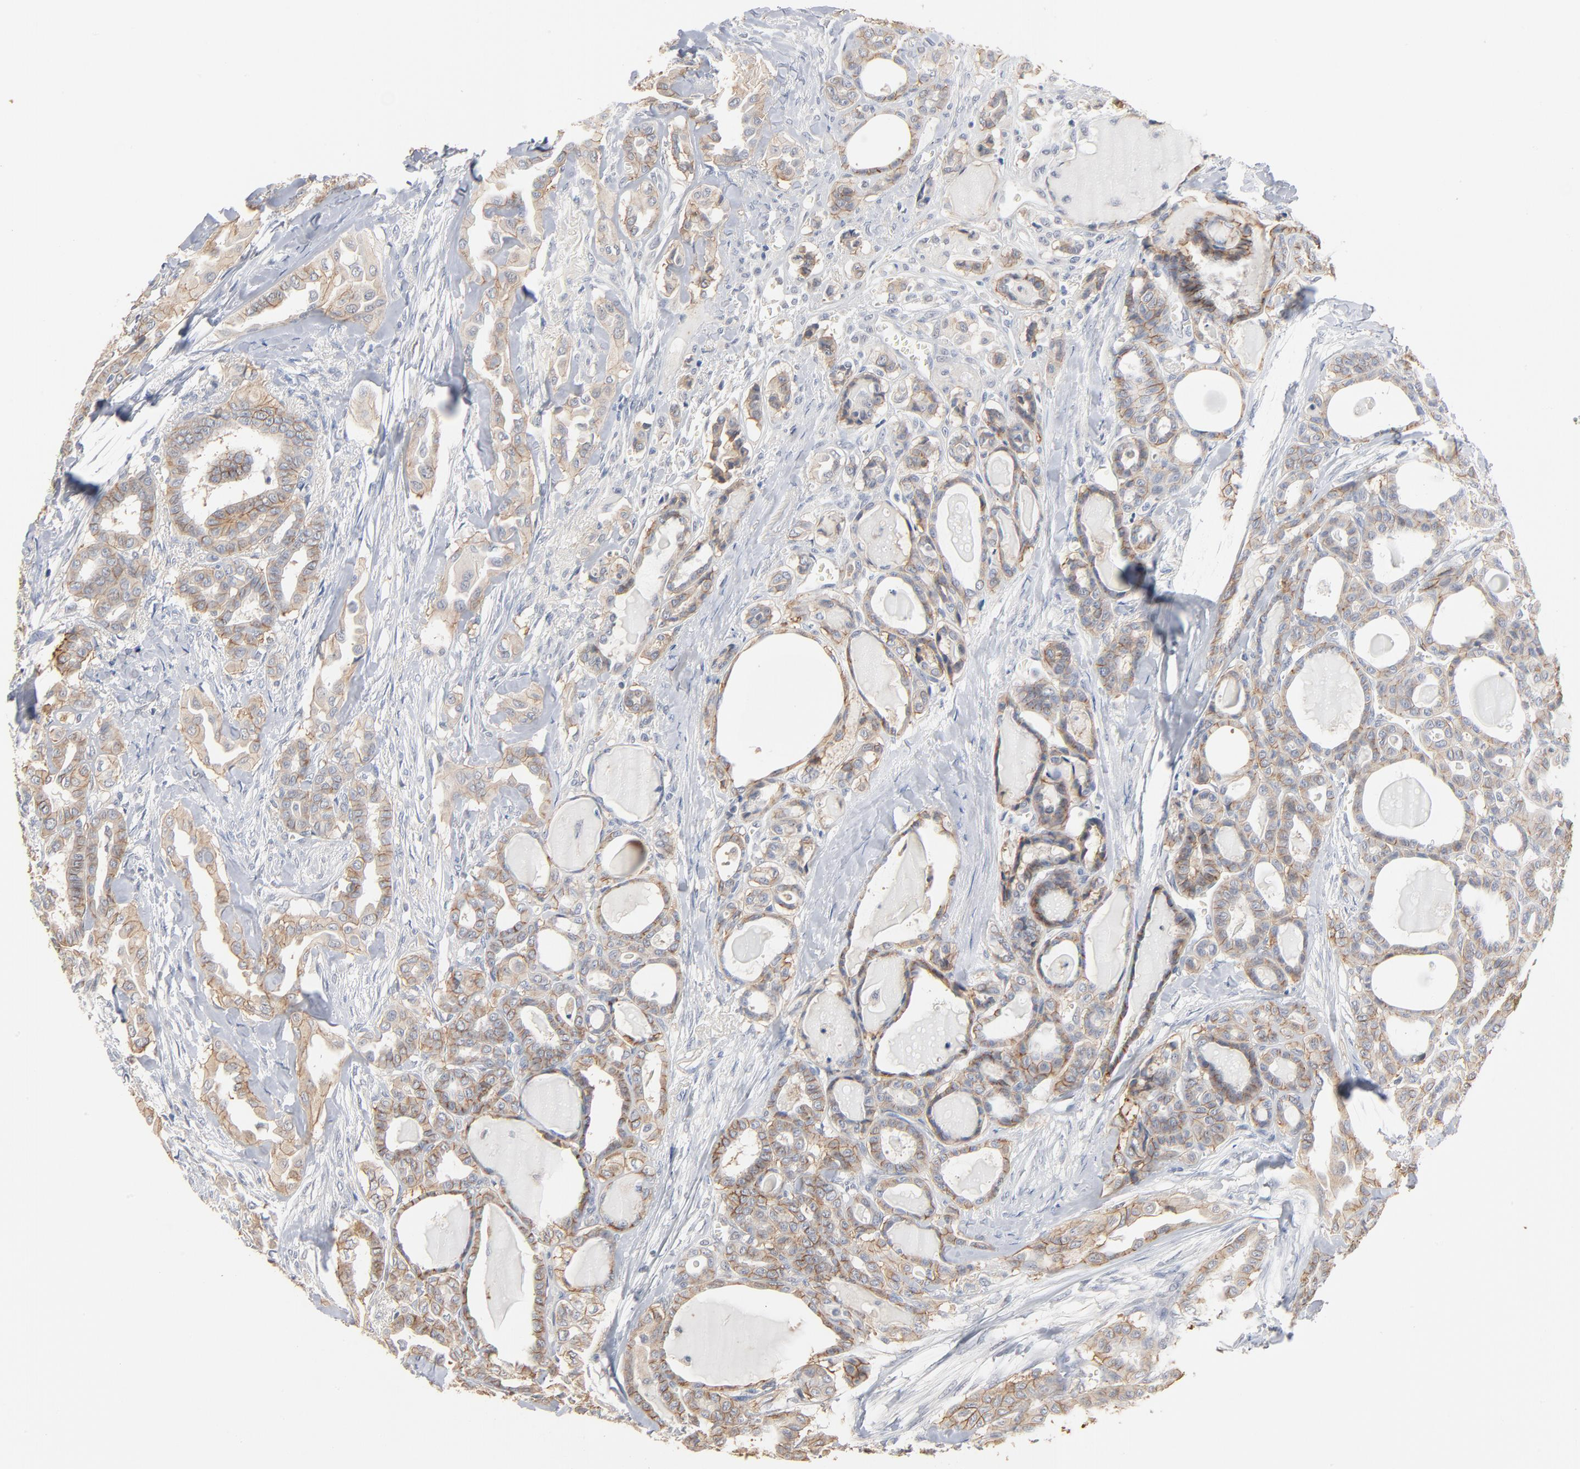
{"staining": {"intensity": "weak", "quantity": ">75%", "location": "cytoplasmic/membranous"}, "tissue": "thyroid cancer", "cell_type": "Tumor cells", "image_type": "cancer", "snomed": [{"axis": "morphology", "description": "Carcinoma, NOS"}, {"axis": "topography", "description": "Thyroid gland"}], "caption": "Weak cytoplasmic/membranous positivity for a protein is appreciated in about >75% of tumor cells of thyroid cancer using IHC.", "gene": "EPCAM", "patient": {"sex": "female", "age": 91}}